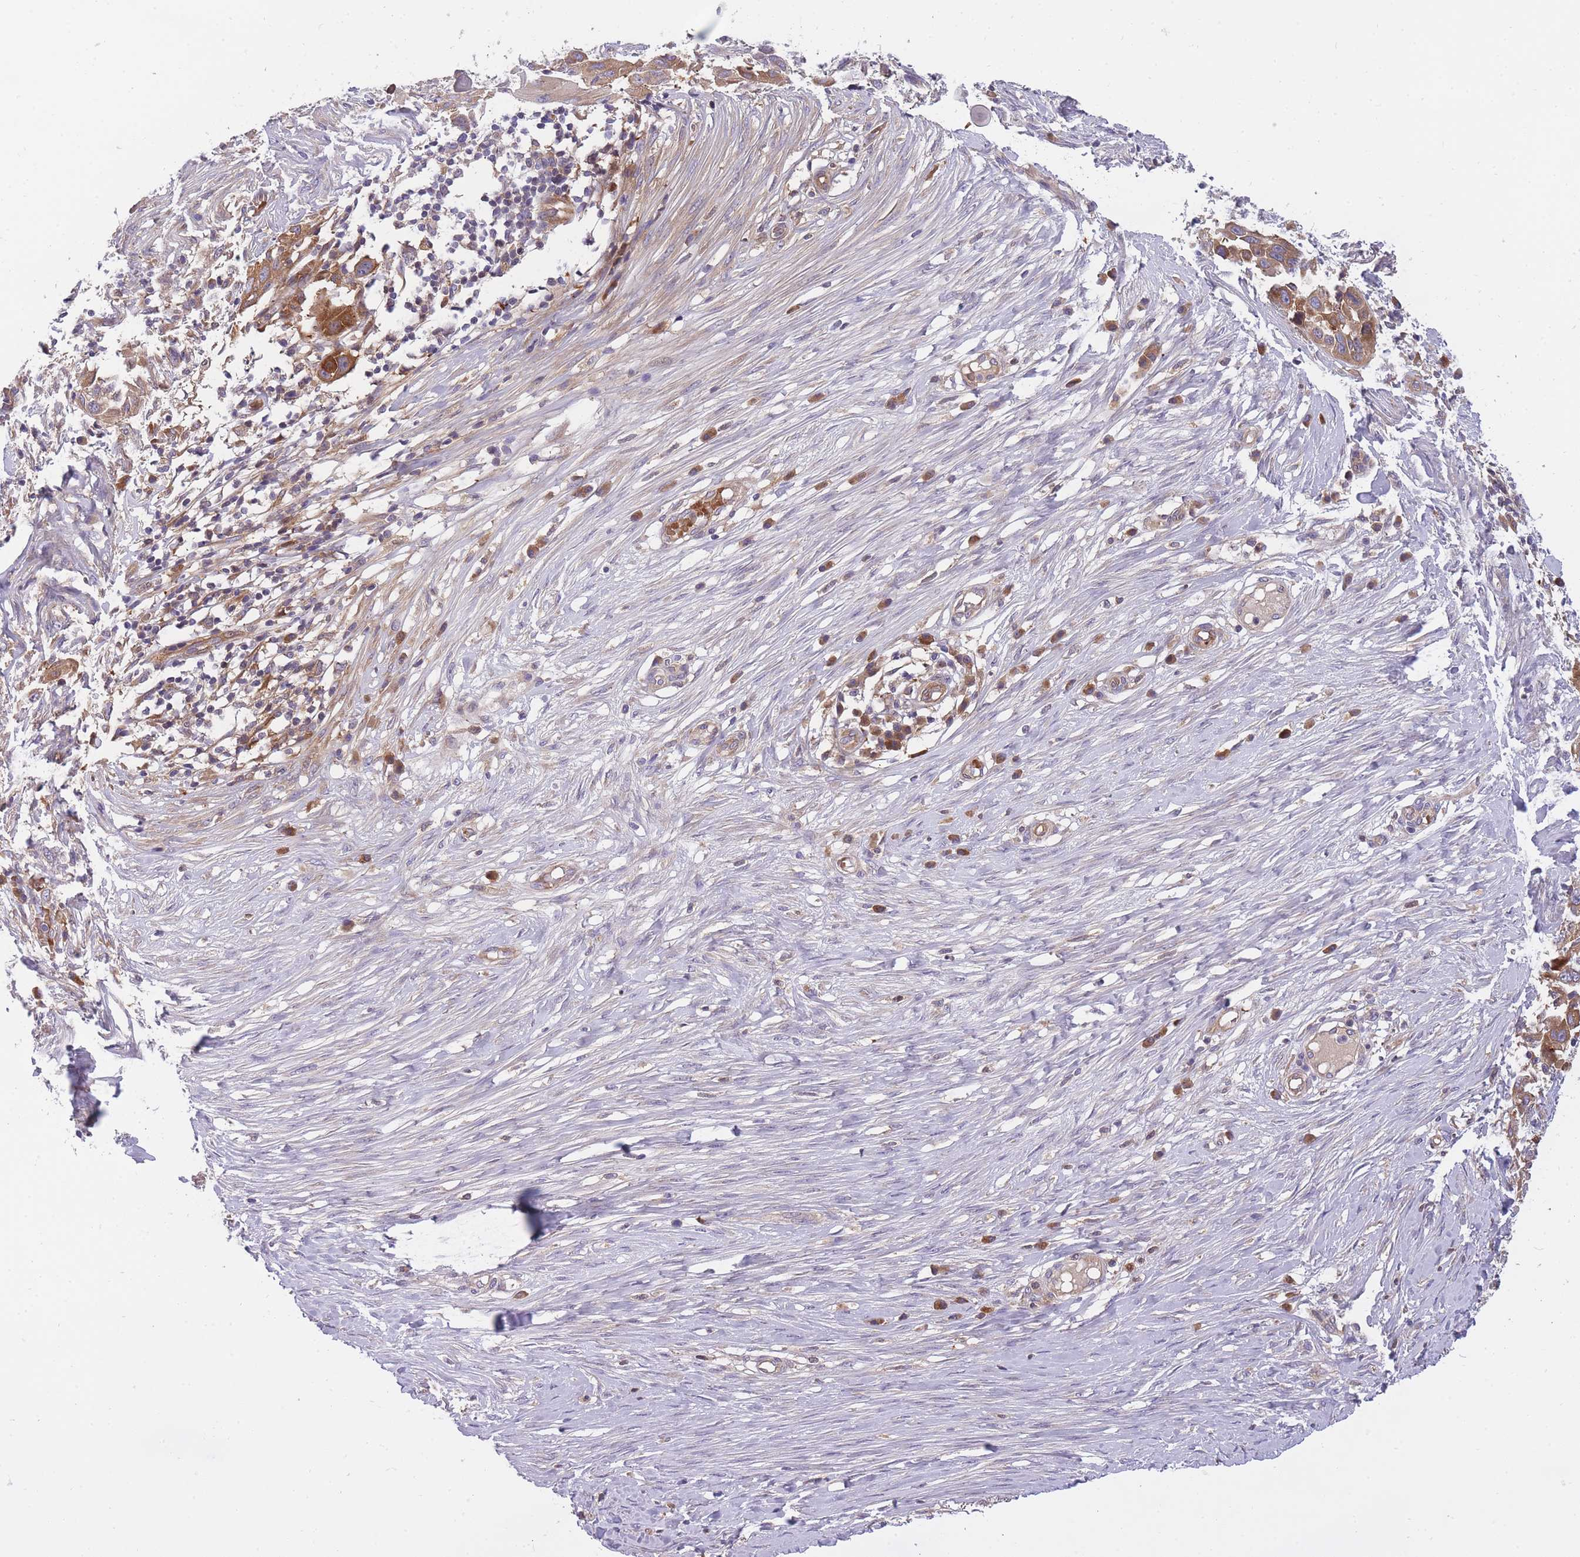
{"staining": {"intensity": "moderate", "quantity": ">75%", "location": "cytoplasmic/membranous"}, "tissue": "skin cancer", "cell_type": "Tumor cells", "image_type": "cancer", "snomed": [{"axis": "morphology", "description": "Squamous cell carcinoma, NOS"}, {"axis": "topography", "description": "Skin"}], "caption": "A photomicrograph of skin cancer (squamous cell carcinoma) stained for a protein exhibits moderate cytoplasmic/membranous brown staining in tumor cells.", "gene": "CRYGN", "patient": {"sex": "female", "age": 44}}